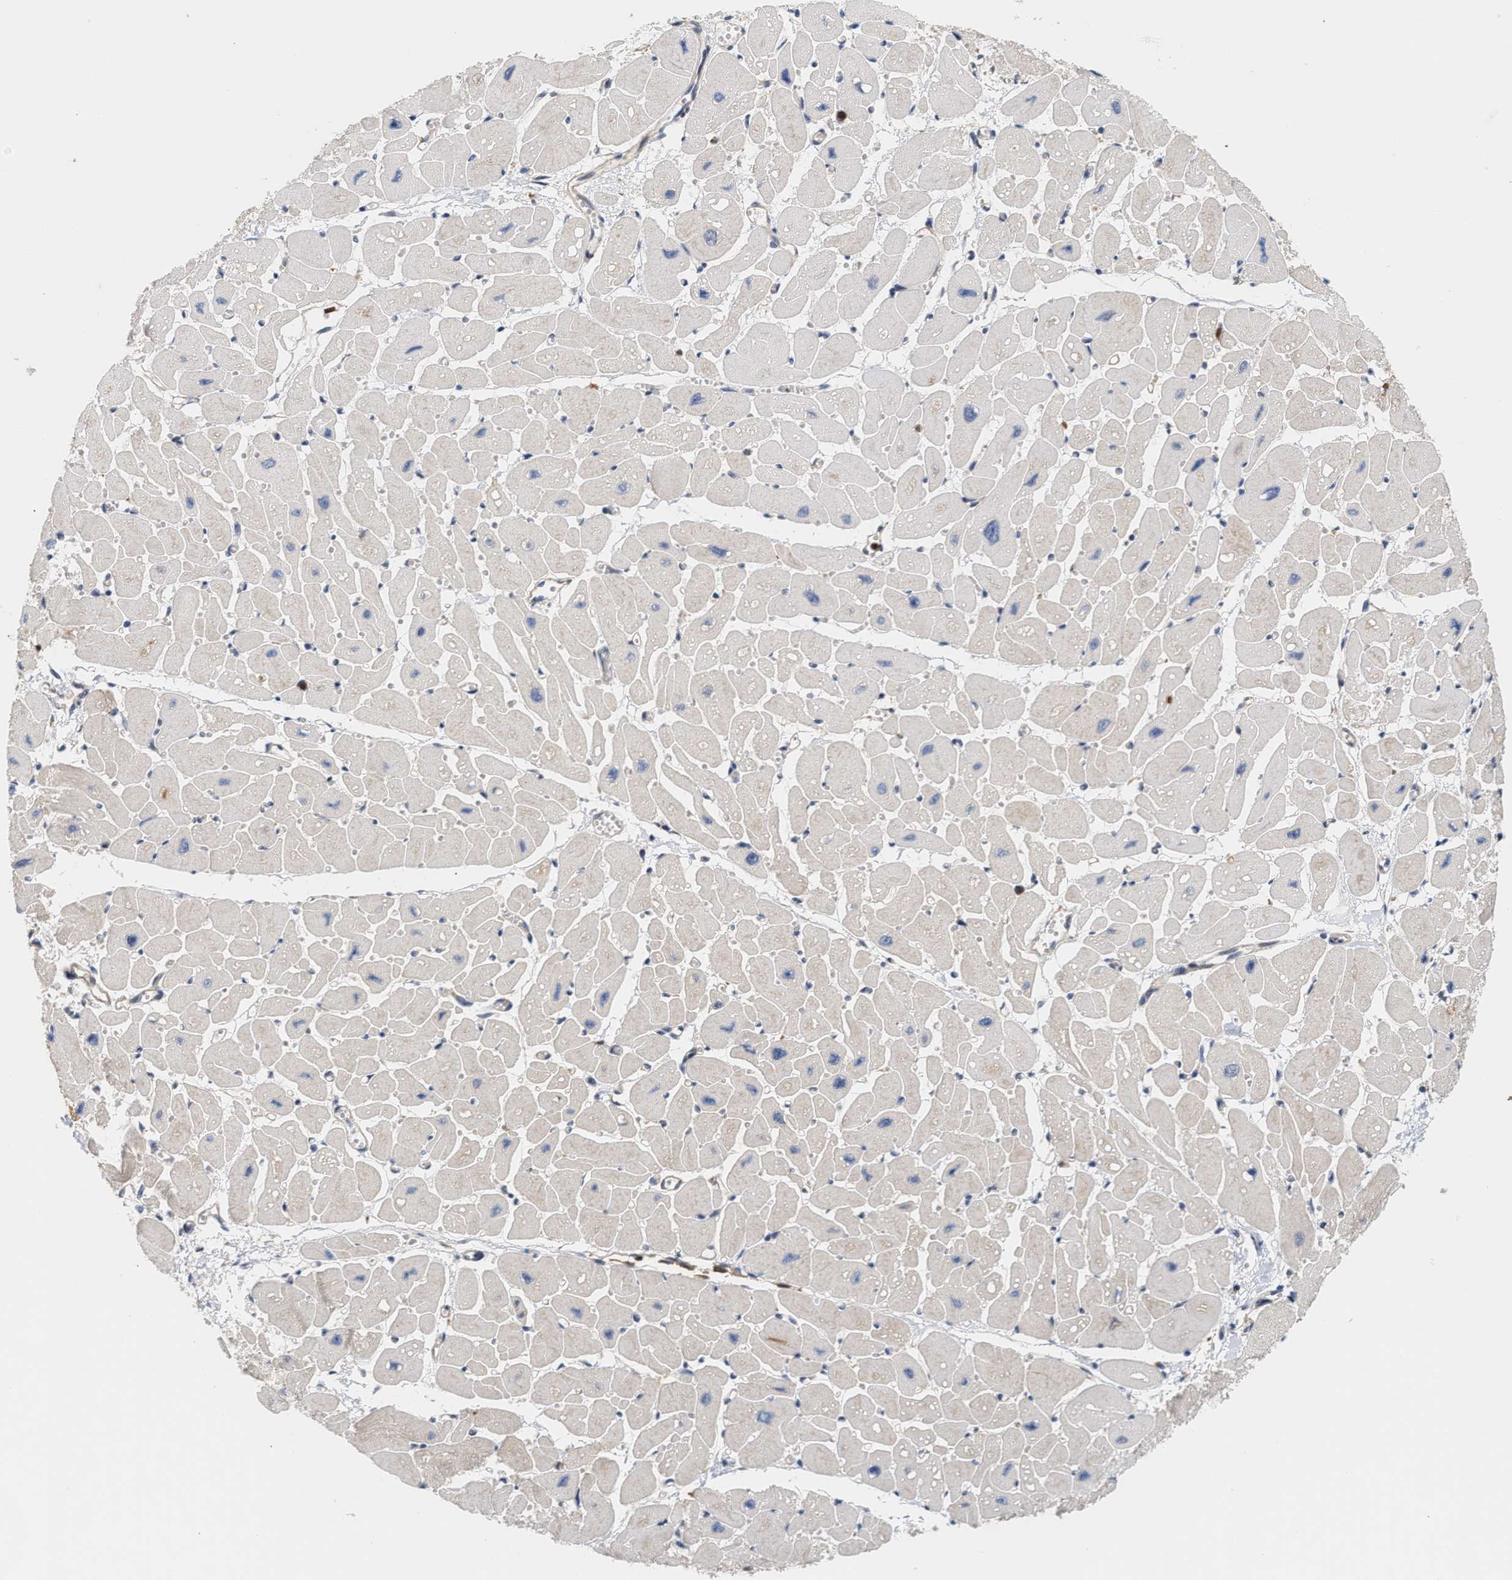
{"staining": {"intensity": "weak", "quantity": "<25%", "location": "cytoplasmic/membranous"}, "tissue": "heart muscle", "cell_type": "Cardiomyocytes", "image_type": "normal", "snomed": [{"axis": "morphology", "description": "Normal tissue, NOS"}, {"axis": "topography", "description": "Heart"}], "caption": "Micrograph shows no significant protein positivity in cardiomyocytes of unremarkable heart muscle.", "gene": "PLCD1", "patient": {"sex": "female", "age": 54}}